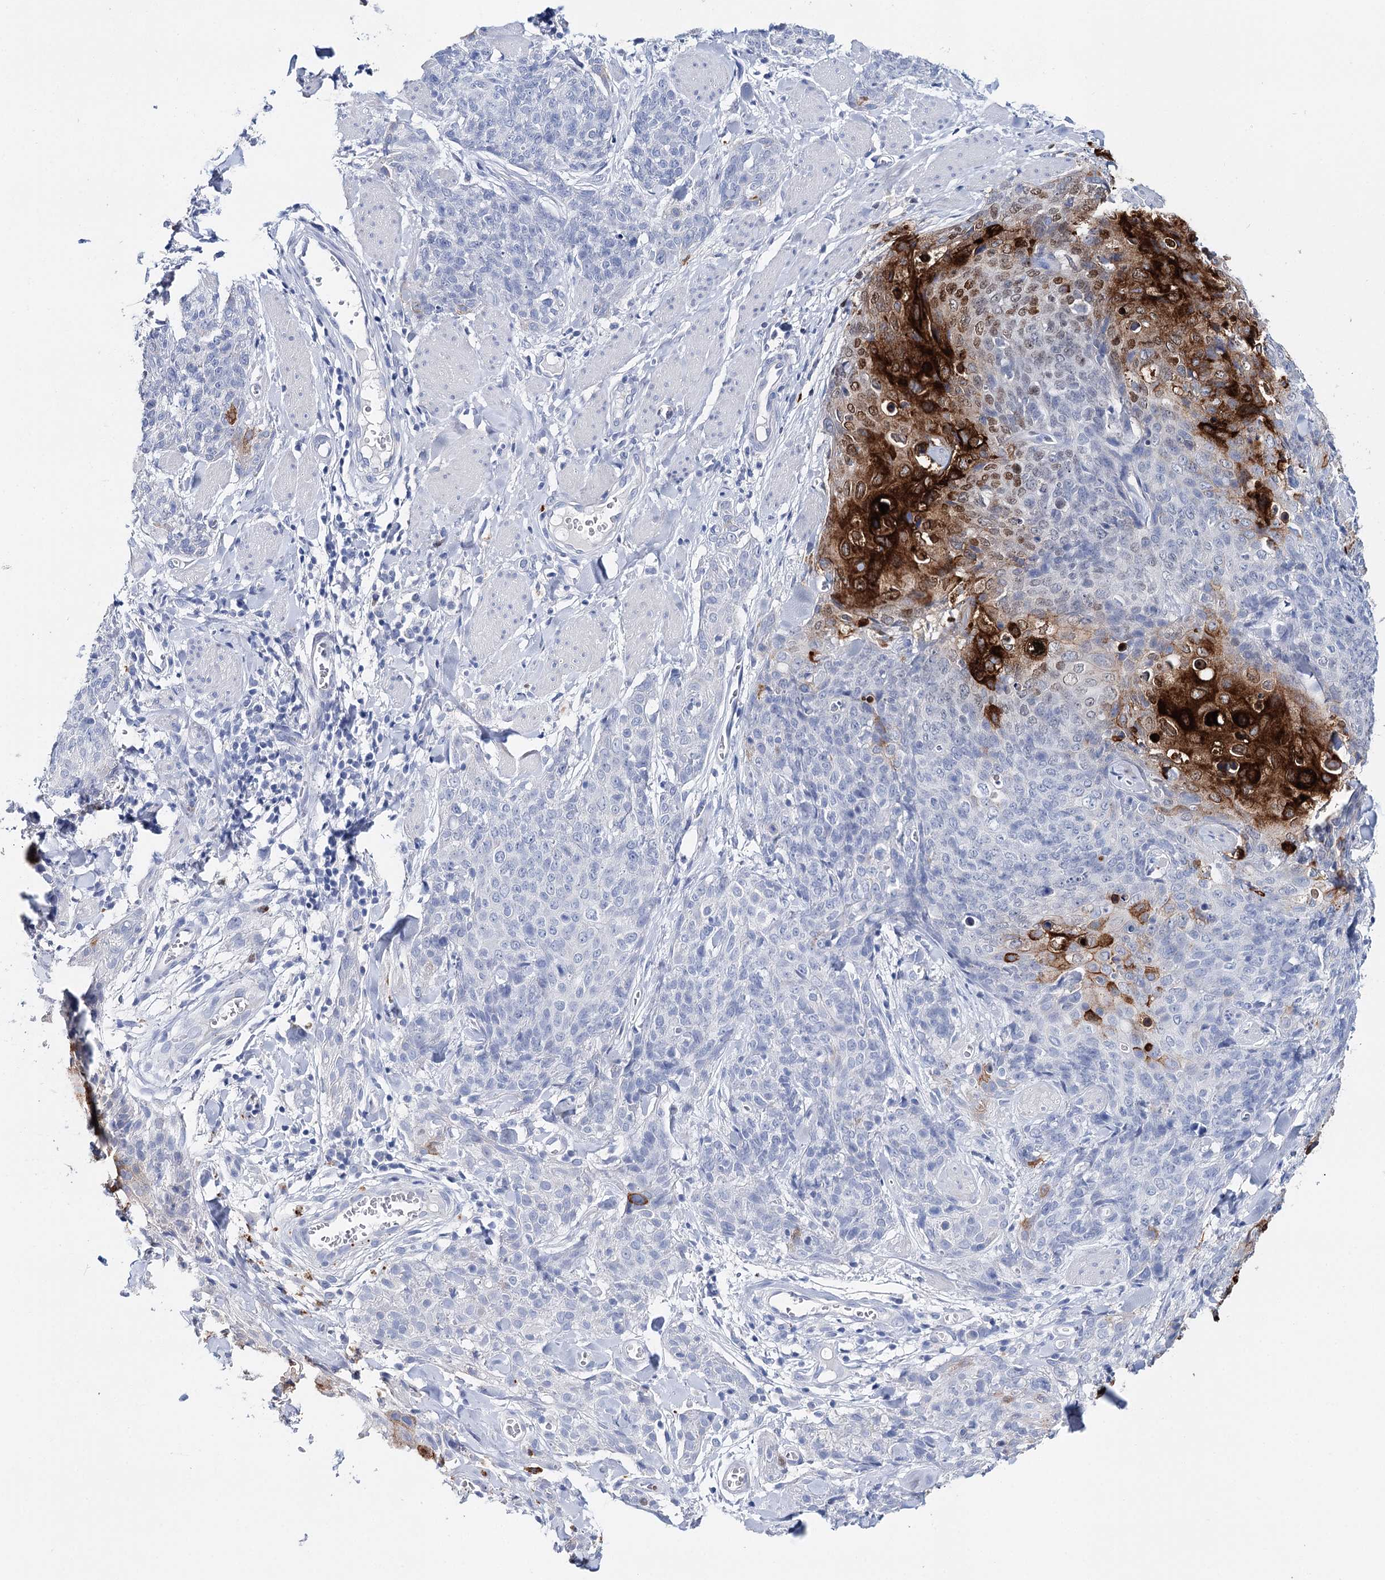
{"staining": {"intensity": "strong", "quantity": "<25%", "location": "cytoplasmic/membranous,nuclear"}, "tissue": "skin cancer", "cell_type": "Tumor cells", "image_type": "cancer", "snomed": [{"axis": "morphology", "description": "Squamous cell carcinoma, NOS"}, {"axis": "topography", "description": "Skin"}, {"axis": "topography", "description": "Vulva"}], "caption": "Human skin cancer (squamous cell carcinoma) stained for a protein (brown) reveals strong cytoplasmic/membranous and nuclear positive staining in about <25% of tumor cells.", "gene": "CEACAM8", "patient": {"sex": "female", "age": 85}}